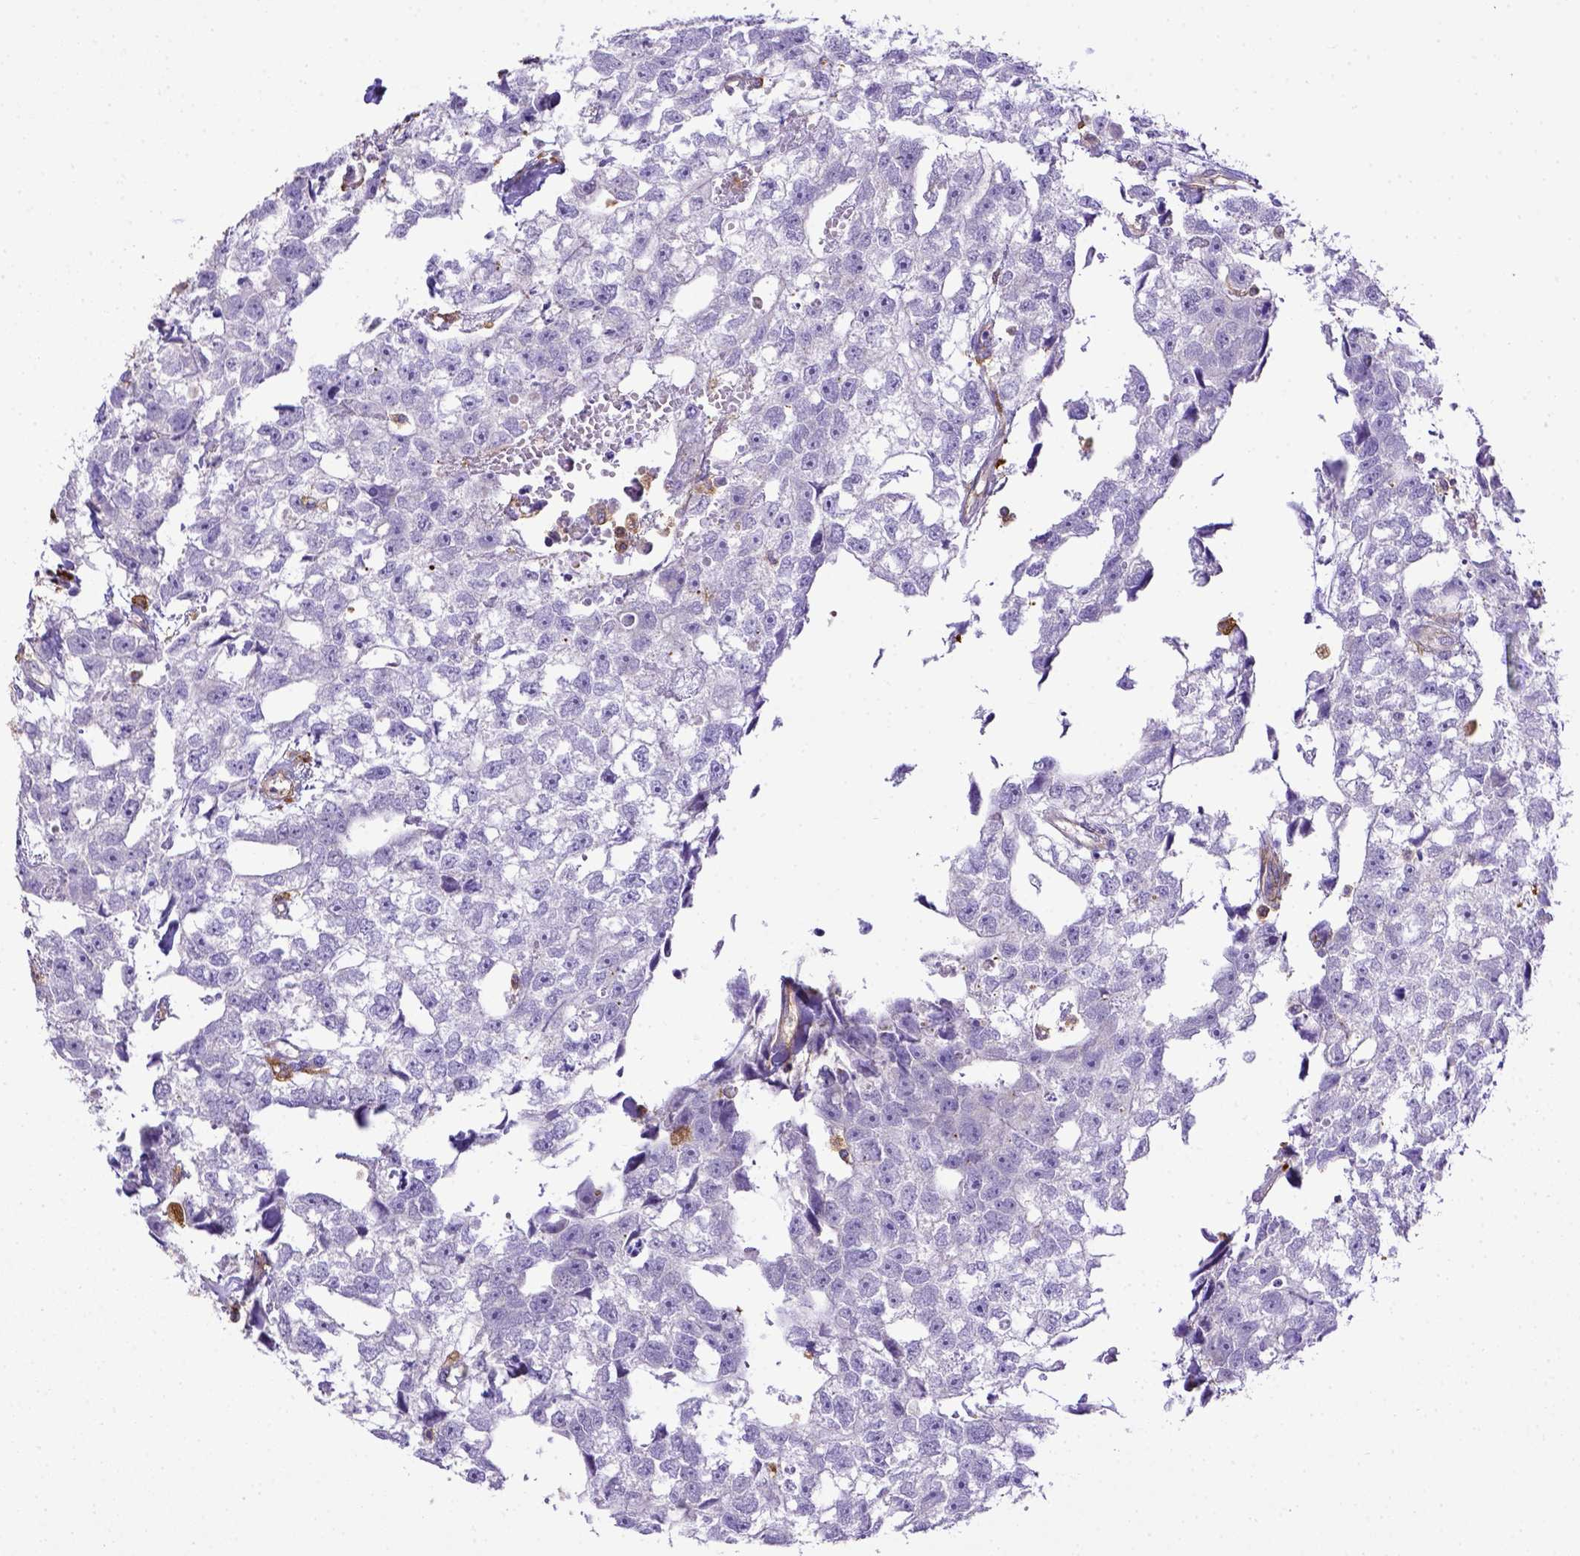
{"staining": {"intensity": "negative", "quantity": "none", "location": "none"}, "tissue": "testis cancer", "cell_type": "Tumor cells", "image_type": "cancer", "snomed": [{"axis": "morphology", "description": "Carcinoma, Embryonal, NOS"}, {"axis": "morphology", "description": "Teratoma, malignant, NOS"}, {"axis": "topography", "description": "Testis"}], "caption": "High magnification brightfield microscopy of testis cancer stained with DAB (3,3'-diaminobenzidine) (brown) and counterstained with hematoxylin (blue): tumor cells show no significant positivity.", "gene": "CD40", "patient": {"sex": "male", "age": 44}}